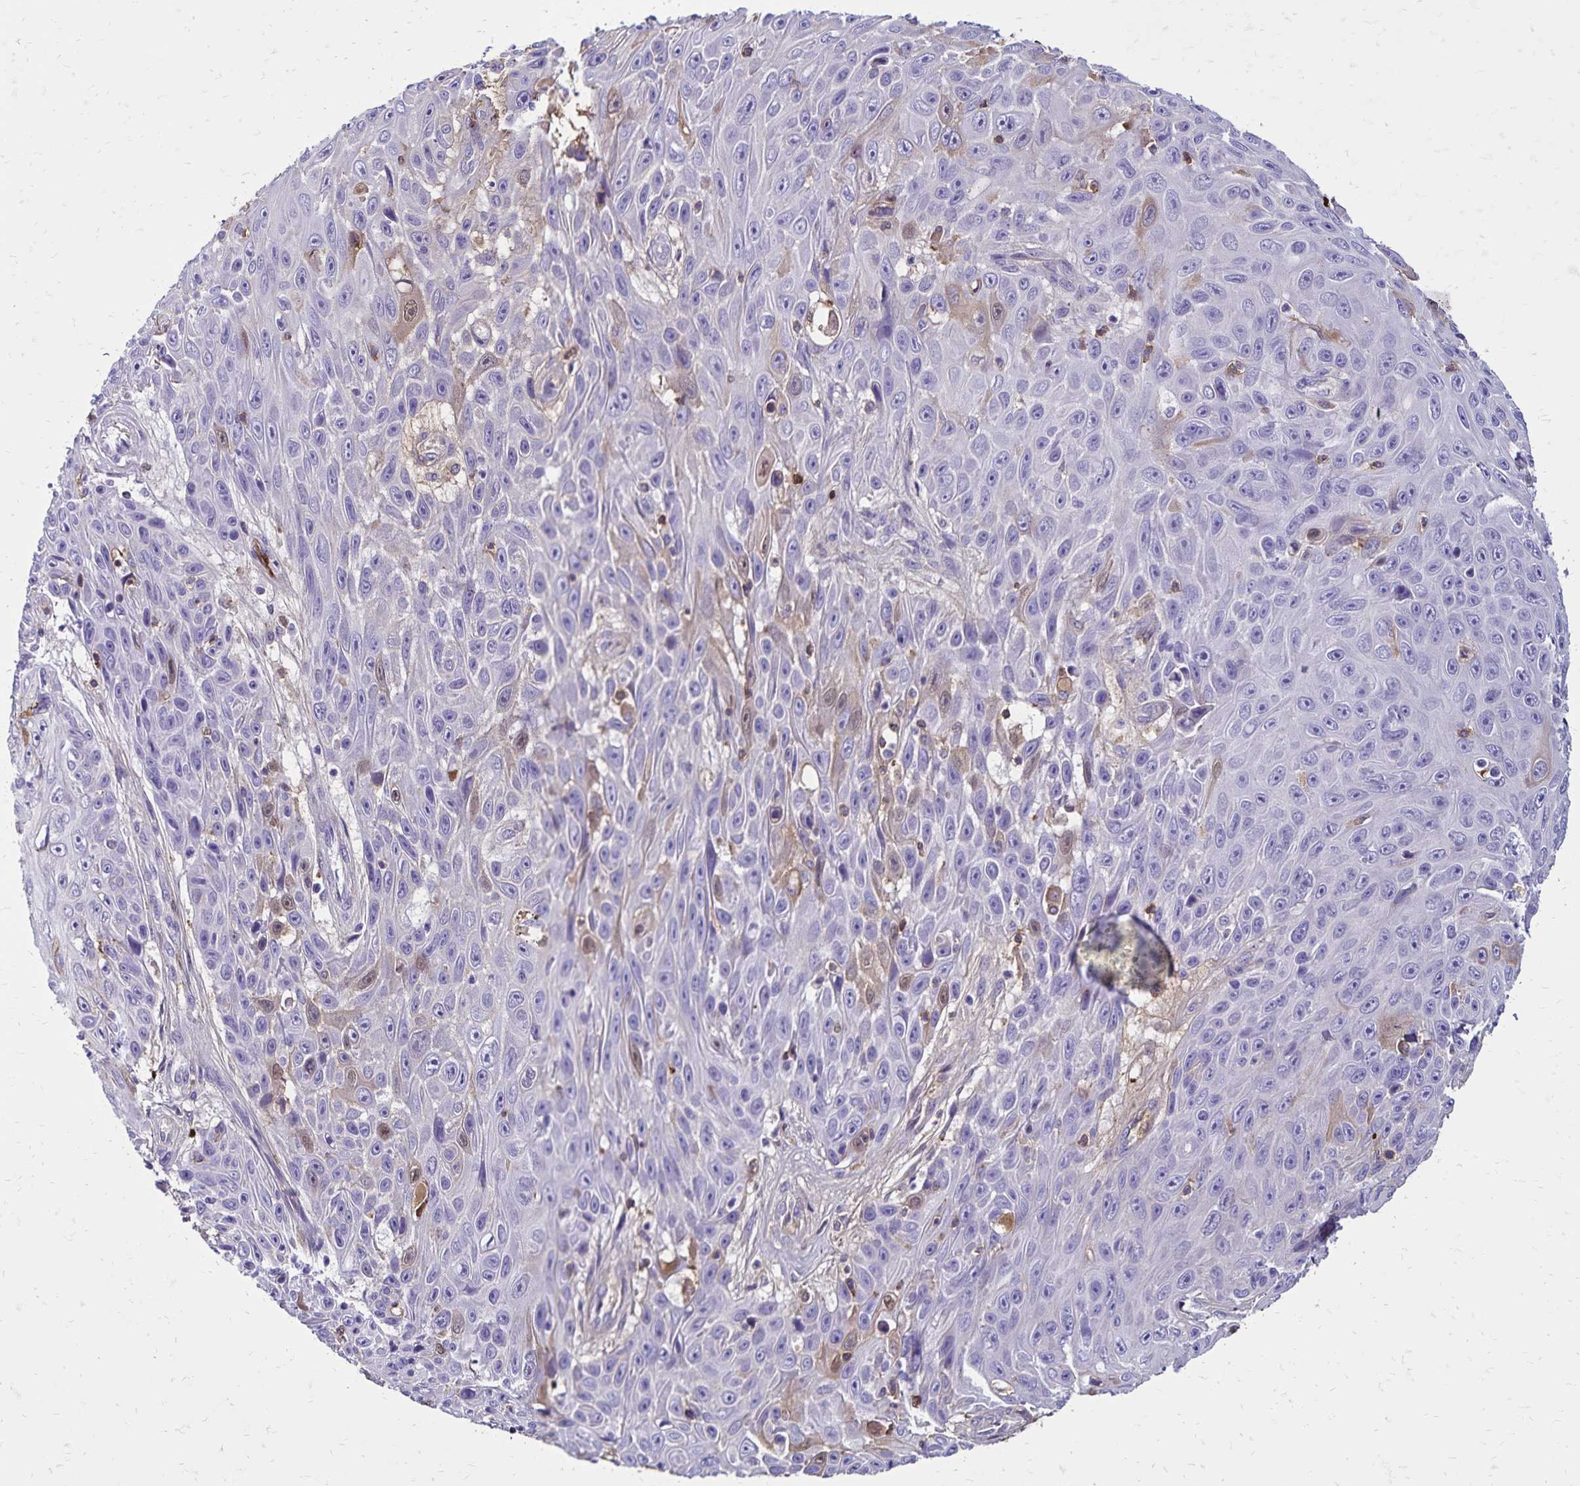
{"staining": {"intensity": "negative", "quantity": "none", "location": "none"}, "tissue": "skin cancer", "cell_type": "Tumor cells", "image_type": "cancer", "snomed": [{"axis": "morphology", "description": "Squamous cell carcinoma, NOS"}, {"axis": "topography", "description": "Skin"}], "caption": "Micrograph shows no protein positivity in tumor cells of squamous cell carcinoma (skin) tissue.", "gene": "CD27", "patient": {"sex": "male", "age": 82}}